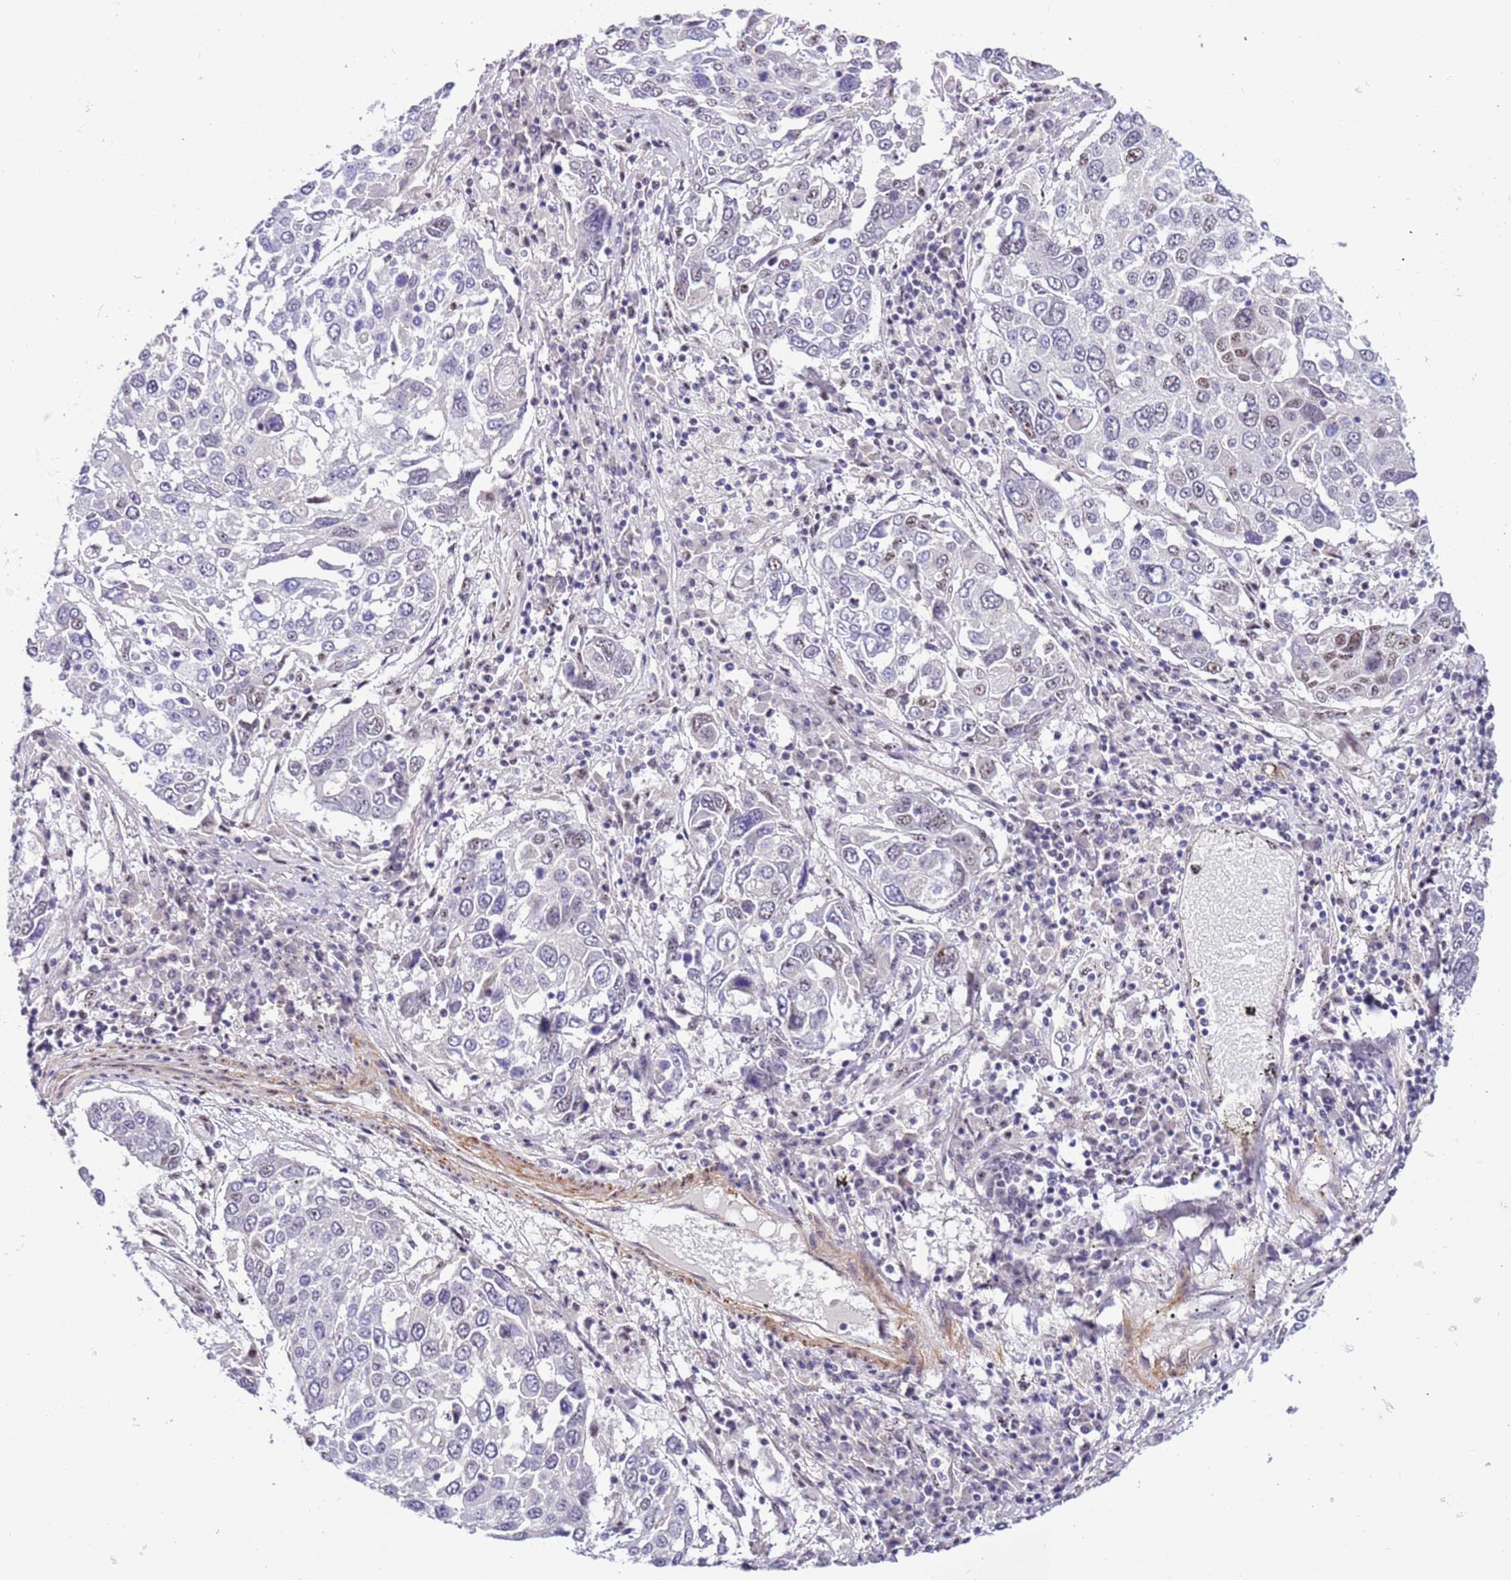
{"staining": {"intensity": "negative", "quantity": "none", "location": "none"}, "tissue": "lung cancer", "cell_type": "Tumor cells", "image_type": "cancer", "snomed": [{"axis": "morphology", "description": "Squamous cell carcinoma, NOS"}, {"axis": "topography", "description": "Lung"}], "caption": "IHC photomicrograph of lung cancer (squamous cell carcinoma) stained for a protein (brown), which shows no expression in tumor cells. Brightfield microscopy of immunohistochemistry stained with DAB (brown) and hematoxylin (blue), captured at high magnification.", "gene": "PLEKHH1", "patient": {"sex": "male", "age": 65}}